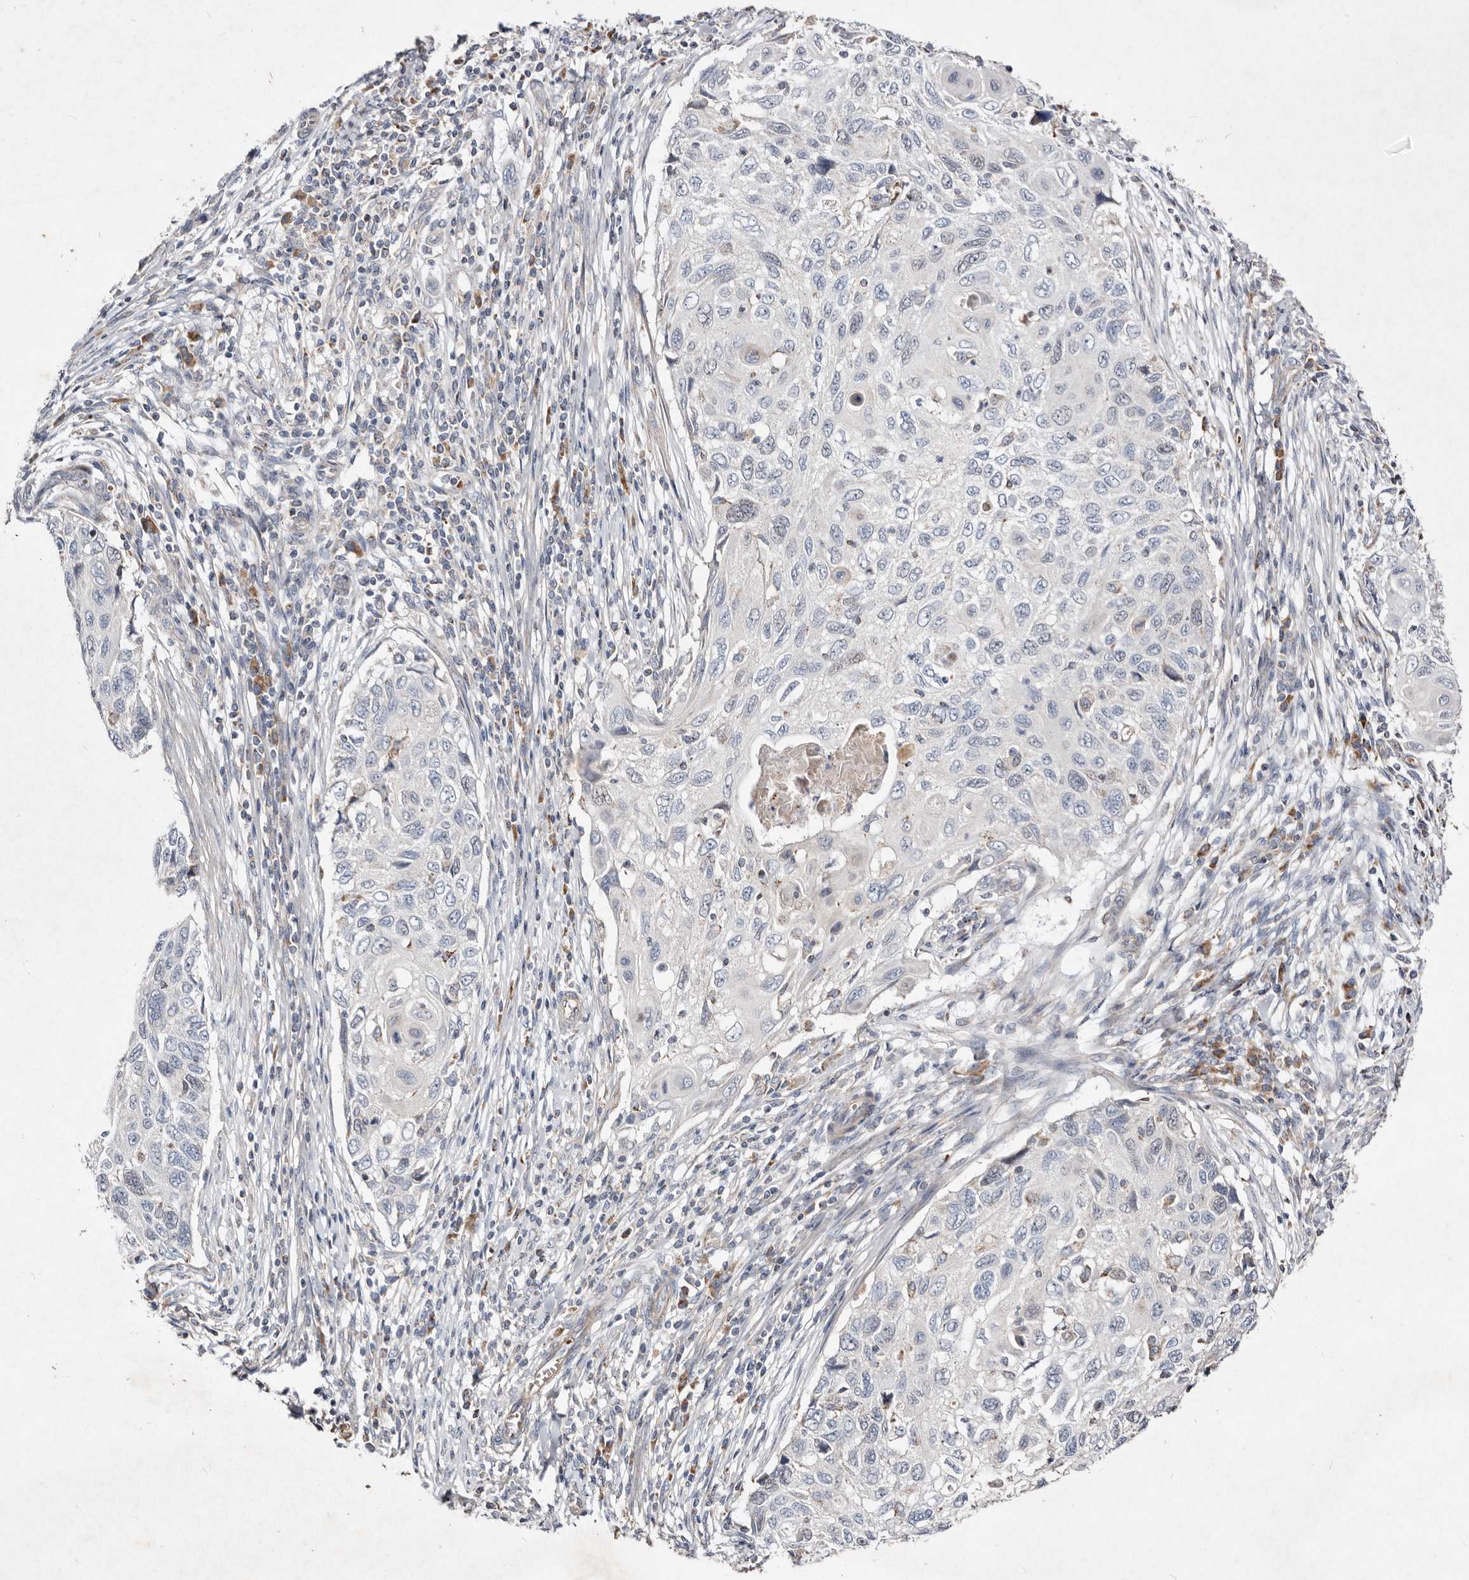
{"staining": {"intensity": "negative", "quantity": "none", "location": "none"}, "tissue": "cervical cancer", "cell_type": "Tumor cells", "image_type": "cancer", "snomed": [{"axis": "morphology", "description": "Squamous cell carcinoma, NOS"}, {"axis": "topography", "description": "Cervix"}], "caption": "The micrograph demonstrates no significant expression in tumor cells of cervical cancer.", "gene": "SLC25A20", "patient": {"sex": "female", "age": 70}}